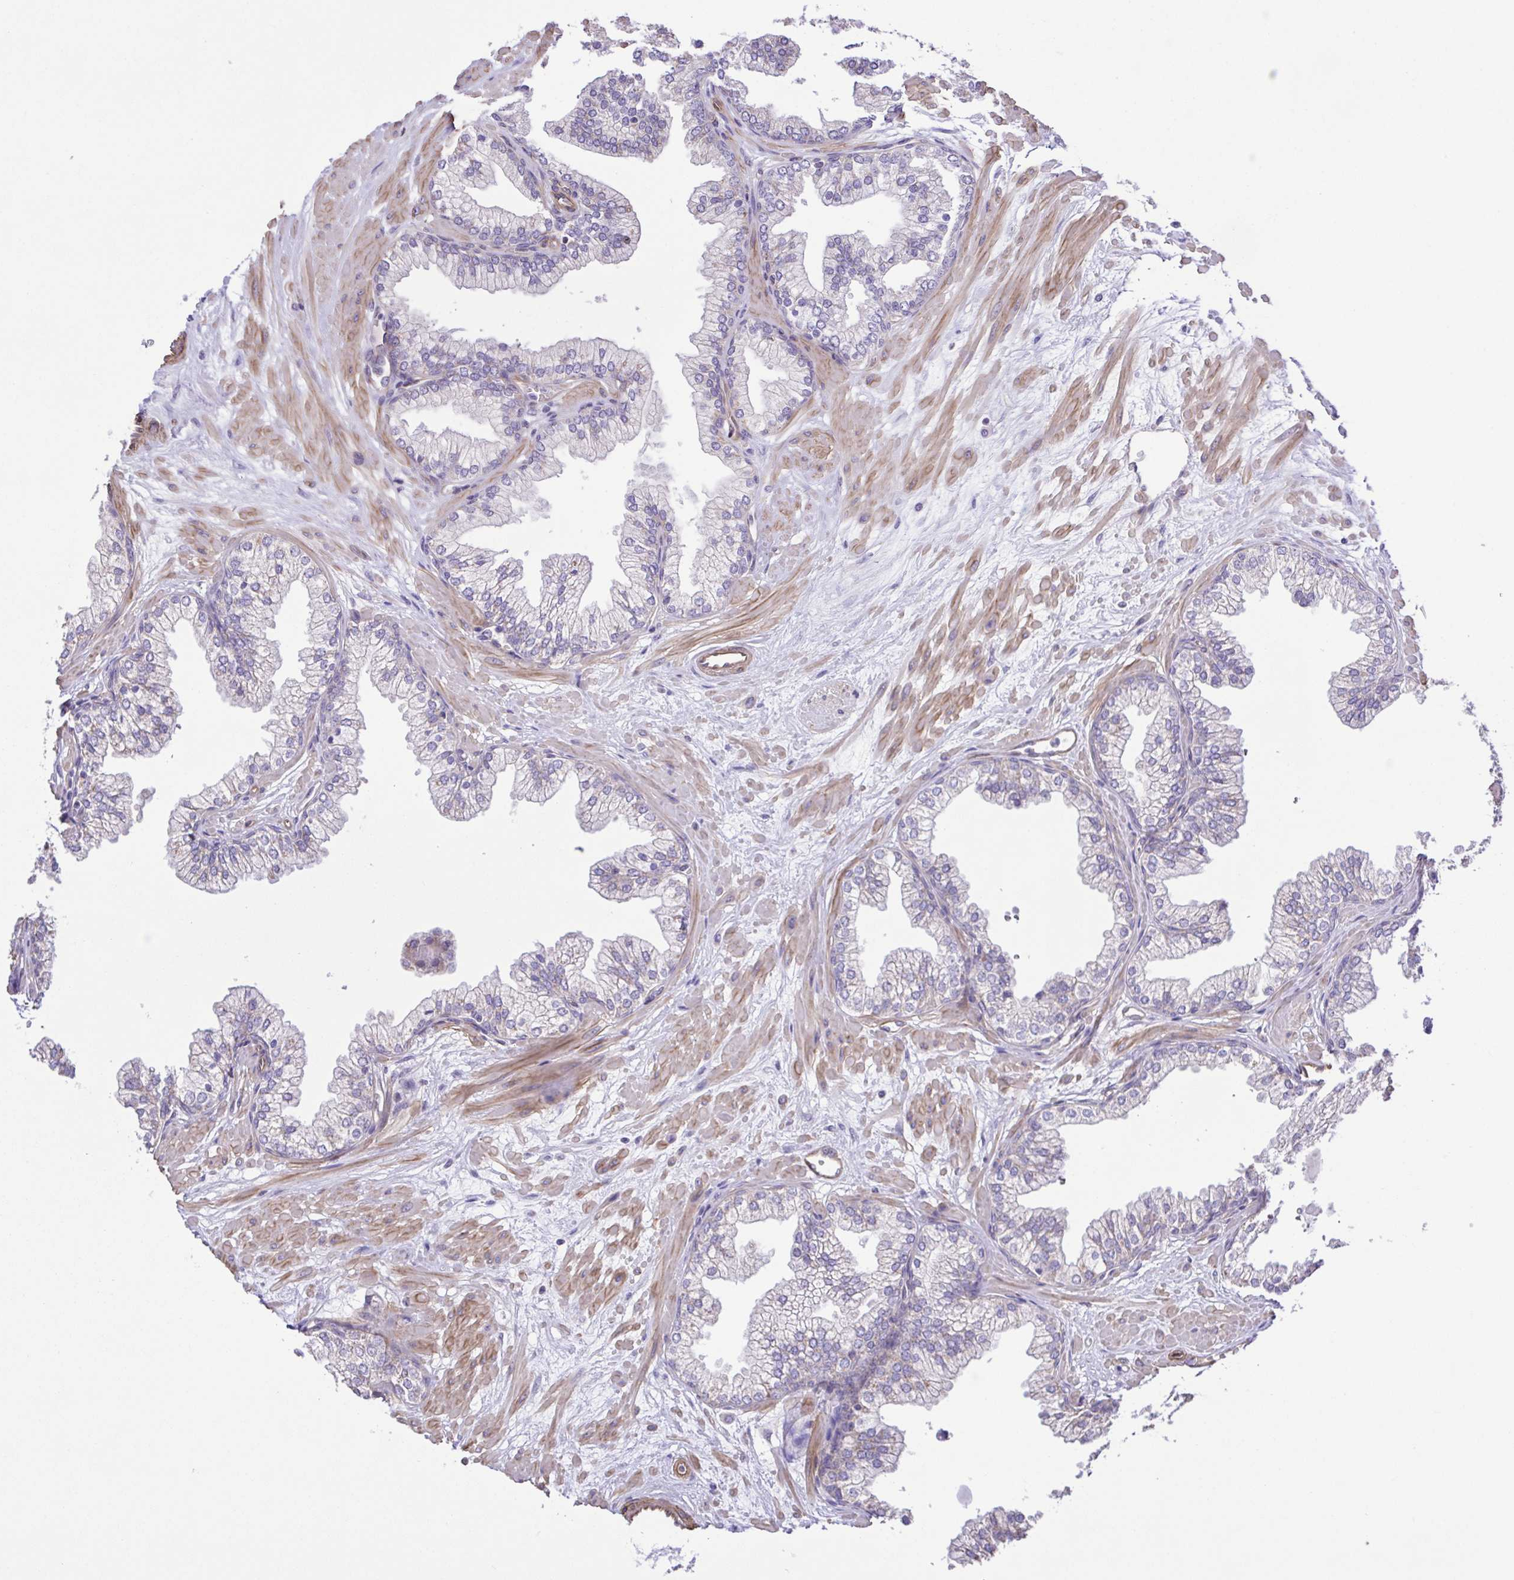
{"staining": {"intensity": "negative", "quantity": "none", "location": "none"}, "tissue": "prostate", "cell_type": "Glandular cells", "image_type": "normal", "snomed": [{"axis": "morphology", "description": "Normal tissue, NOS"}, {"axis": "topography", "description": "Prostate"}, {"axis": "topography", "description": "Peripheral nerve tissue"}], "caption": "Histopathology image shows no significant protein expression in glandular cells of benign prostate. (DAB immunohistochemistry (IHC) visualized using brightfield microscopy, high magnification).", "gene": "FLT1", "patient": {"sex": "male", "age": 61}}